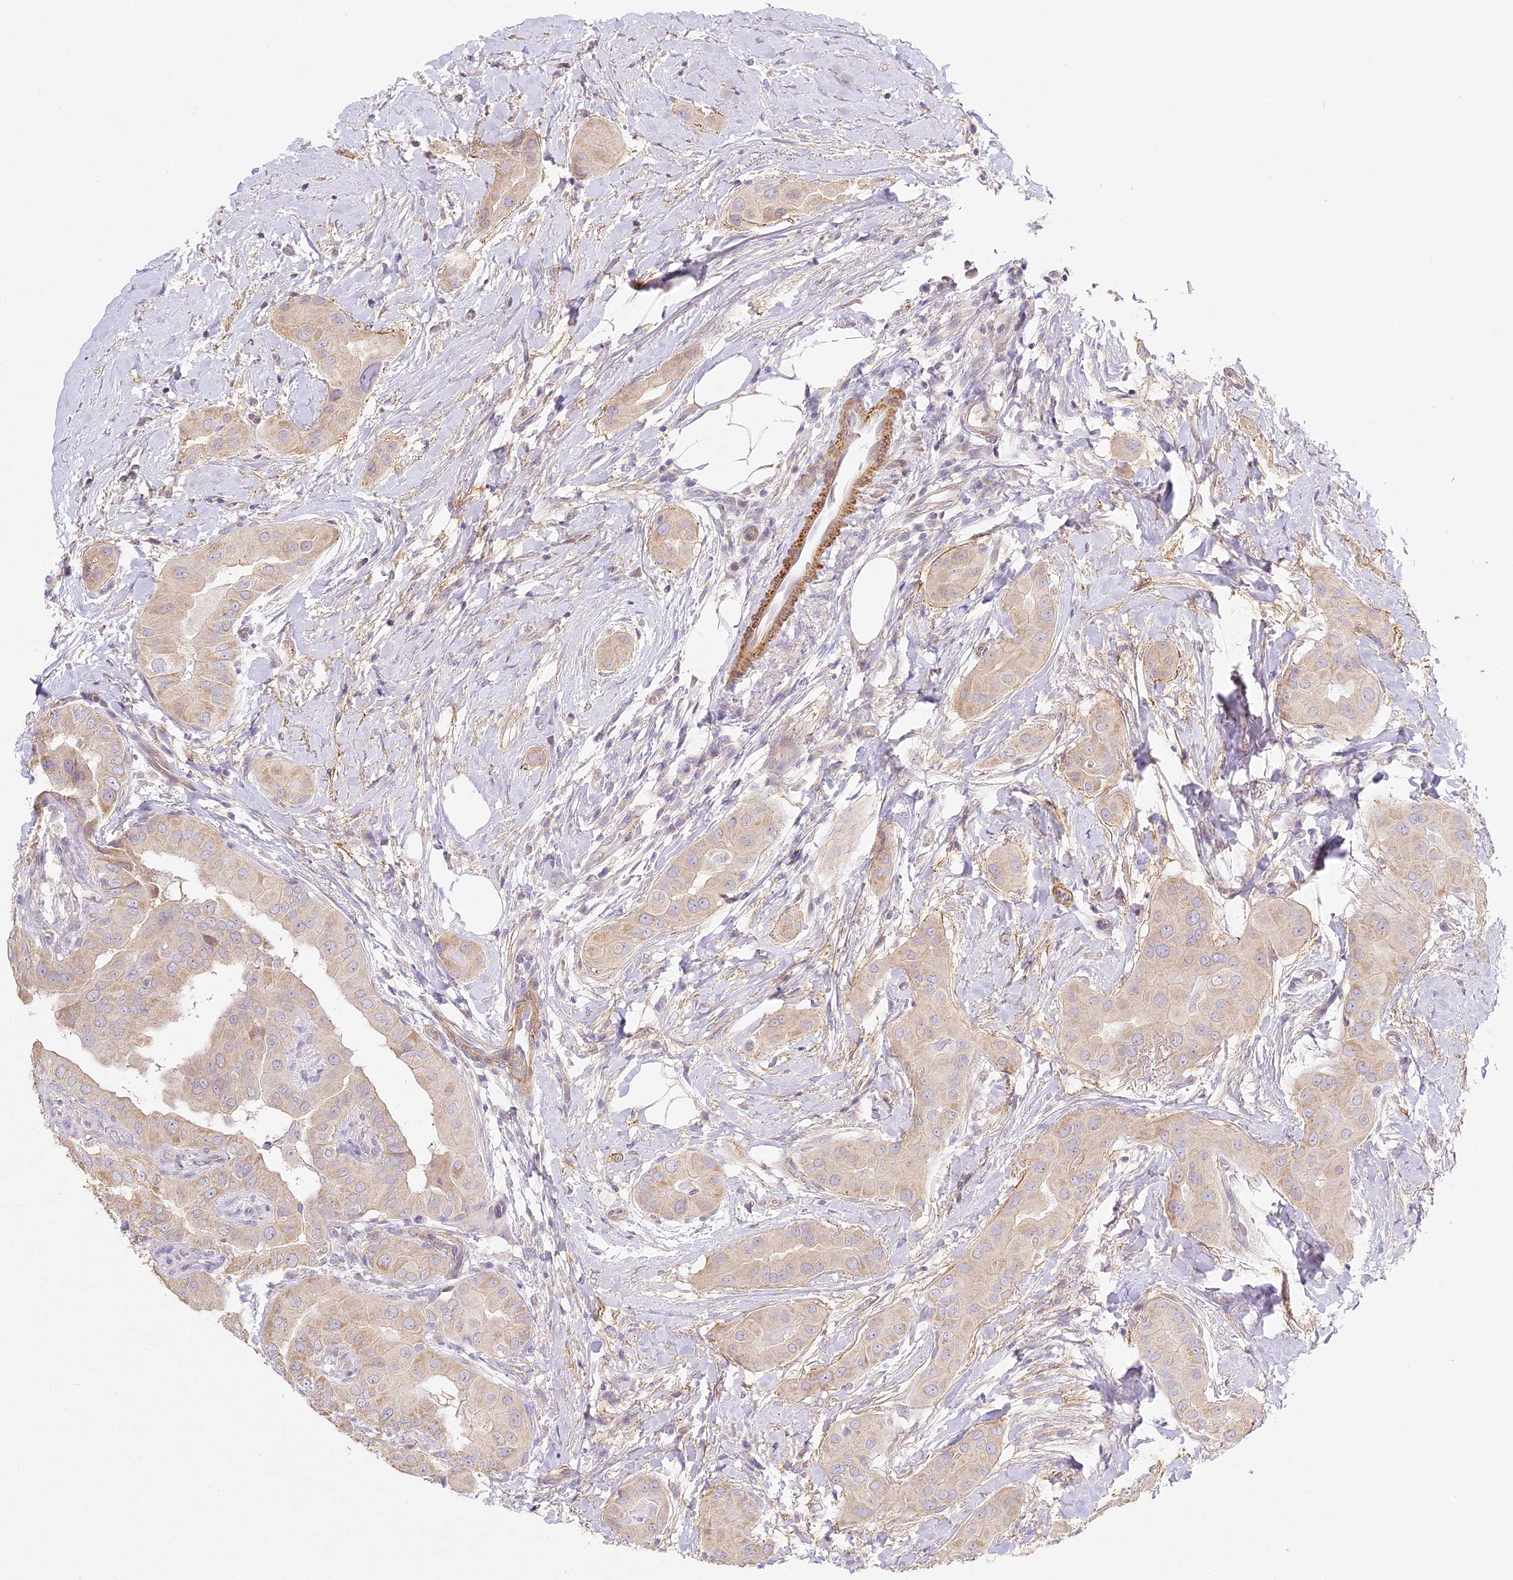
{"staining": {"intensity": "weak", "quantity": "25%-75%", "location": "cytoplasmic/membranous"}, "tissue": "thyroid cancer", "cell_type": "Tumor cells", "image_type": "cancer", "snomed": [{"axis": "morphology", "description": "Papillary adenocarcinoma, NOS"}, {"axis": "topography", "description": "Thyroid gland"}], "caption": "Tumor cells reveal low levels of weak cytoplasmic/membranous staining in approximately 25%-75% of cells in human papillary adenocarcinoma (thyroid).", "gene": "MED28", "patient": {"sex": "male", "age": 33}}